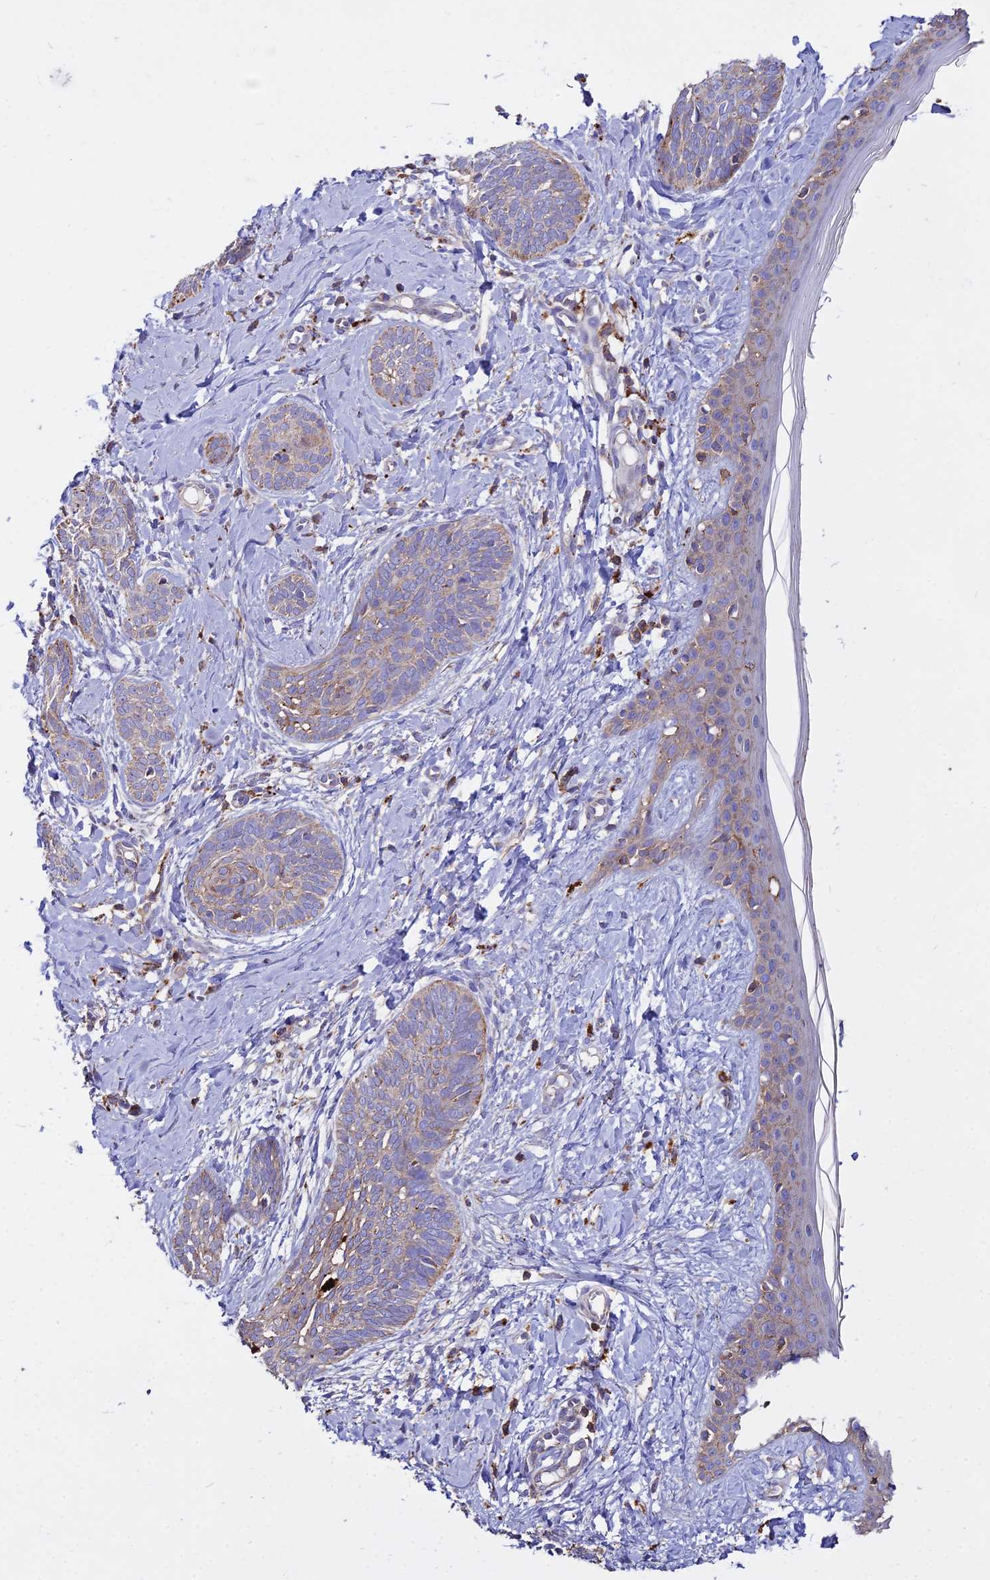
{"staining": {"intensity": "weak", "quantity": "25%-75%", "location": "cytoplasmic/membranous"}, "tissue": "skin cancer", "cell_type": "Tumor cells", "image_type": "cancer", "snomed": [{"axis": "morphology", "description": "Basal cell carcinoma"}, {"axis": "topography", "description": "Skin"}], "caption": "This image reveals immunohistochemistry (IHC) staining of basal cell carcinoma (skin), with low weak cytoplasmic/membranous positivity in about 25%-75% of tumor cells.", "gene": "PNLIPRP3", "patient": {"sex": "female", "age": 81}}